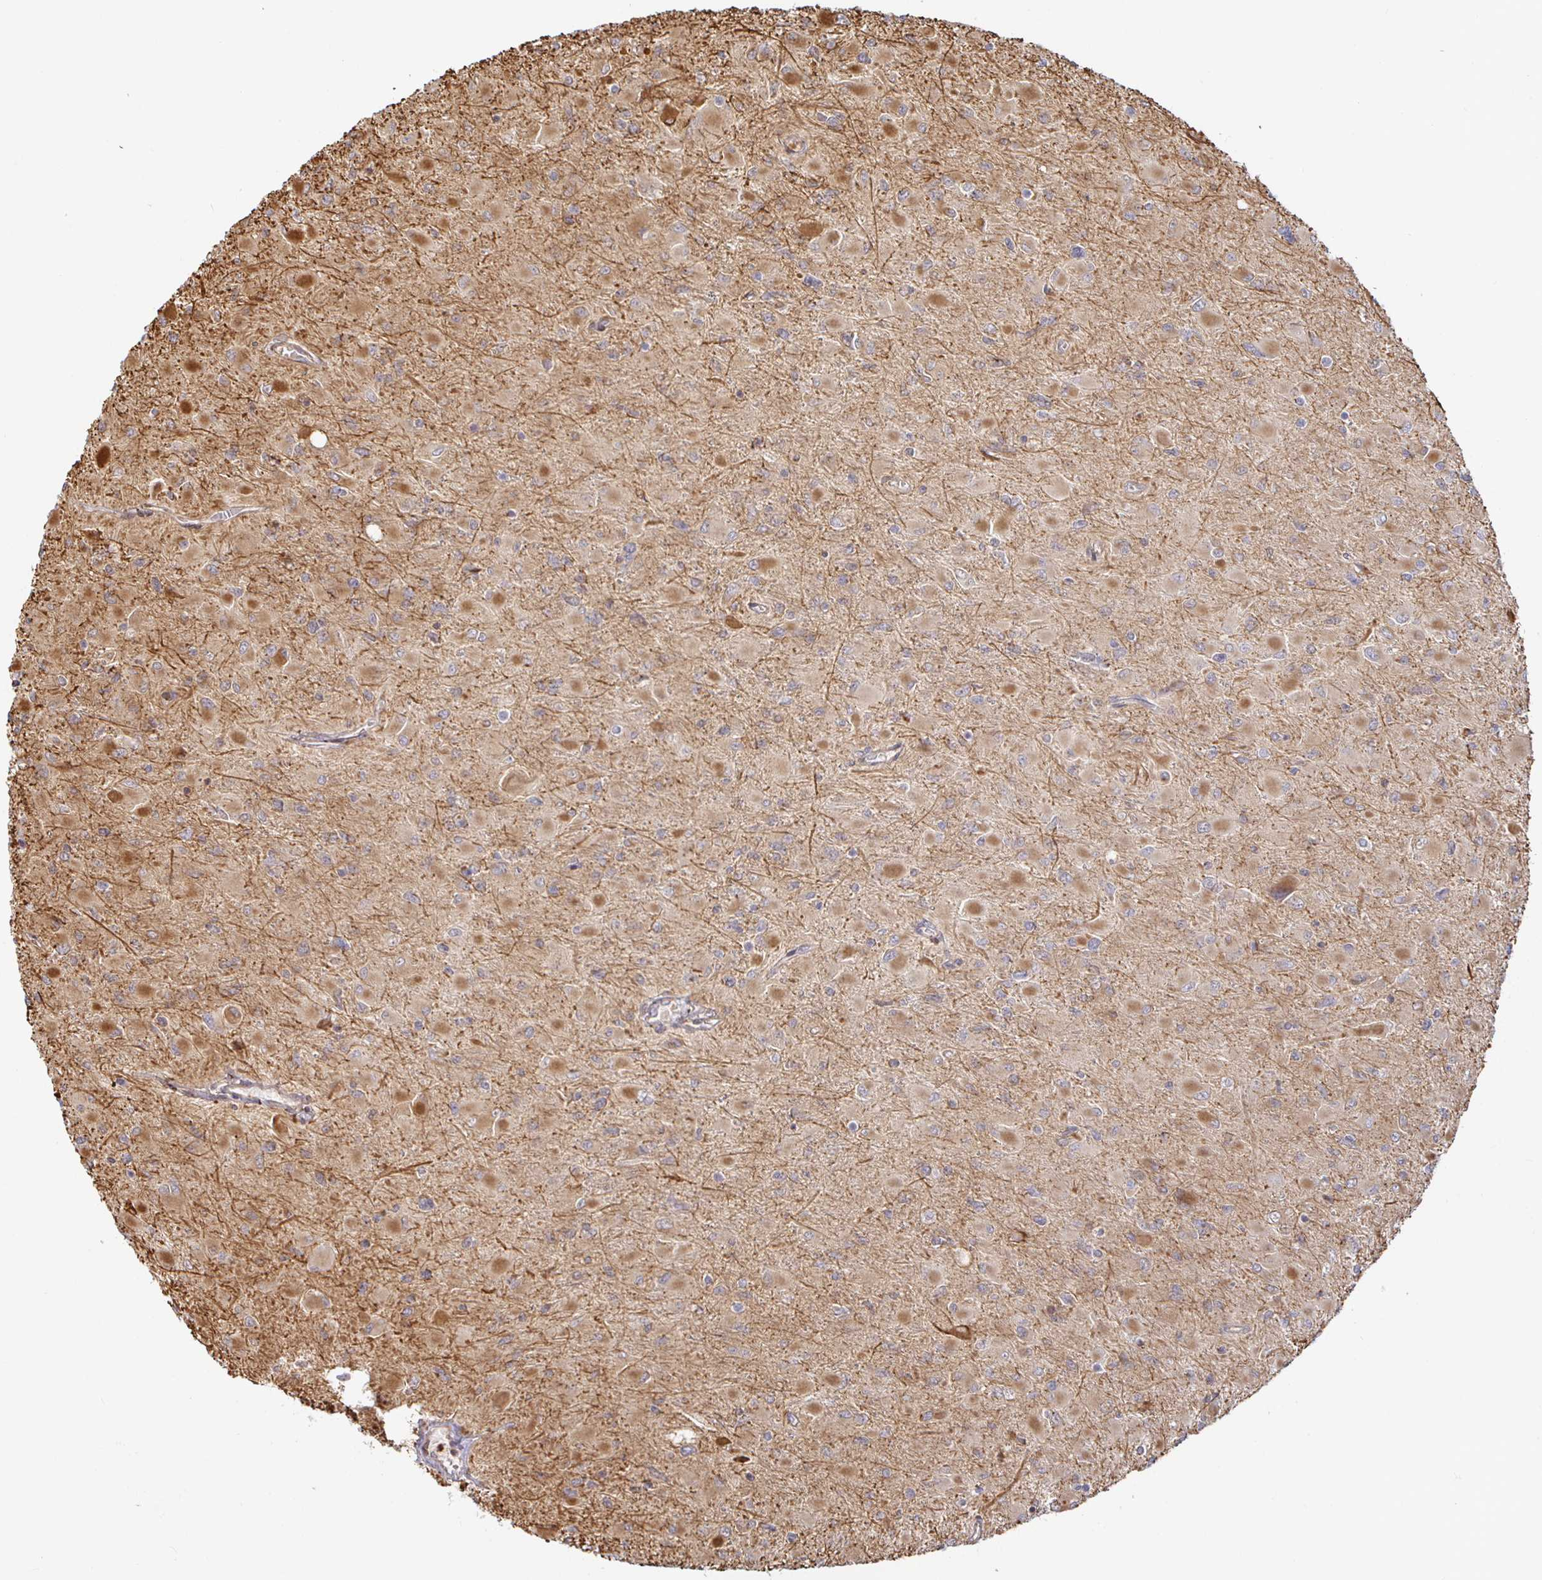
{"staining": {"intensity": "moderate", "quantity": ">75%", "location": "cytoplasmic/membranous"}, "tissue": "glioma", "cell_type": "Tumor cells", "image_type": "cancer", "snomed": [{"axis": "morphology", "description": "Glioma, malignant, High grade"}, {"axis": "topography", "description": "Cerebral cortex"}], "caption": "There is medium levels of moderate cytoplasmic/membranous positivity in tumor cells of glioma, as demonstrated by immunohistochemical staining (brown color).", "gene": "STRAP", "patient": {"sex": "female", "age": 36}}